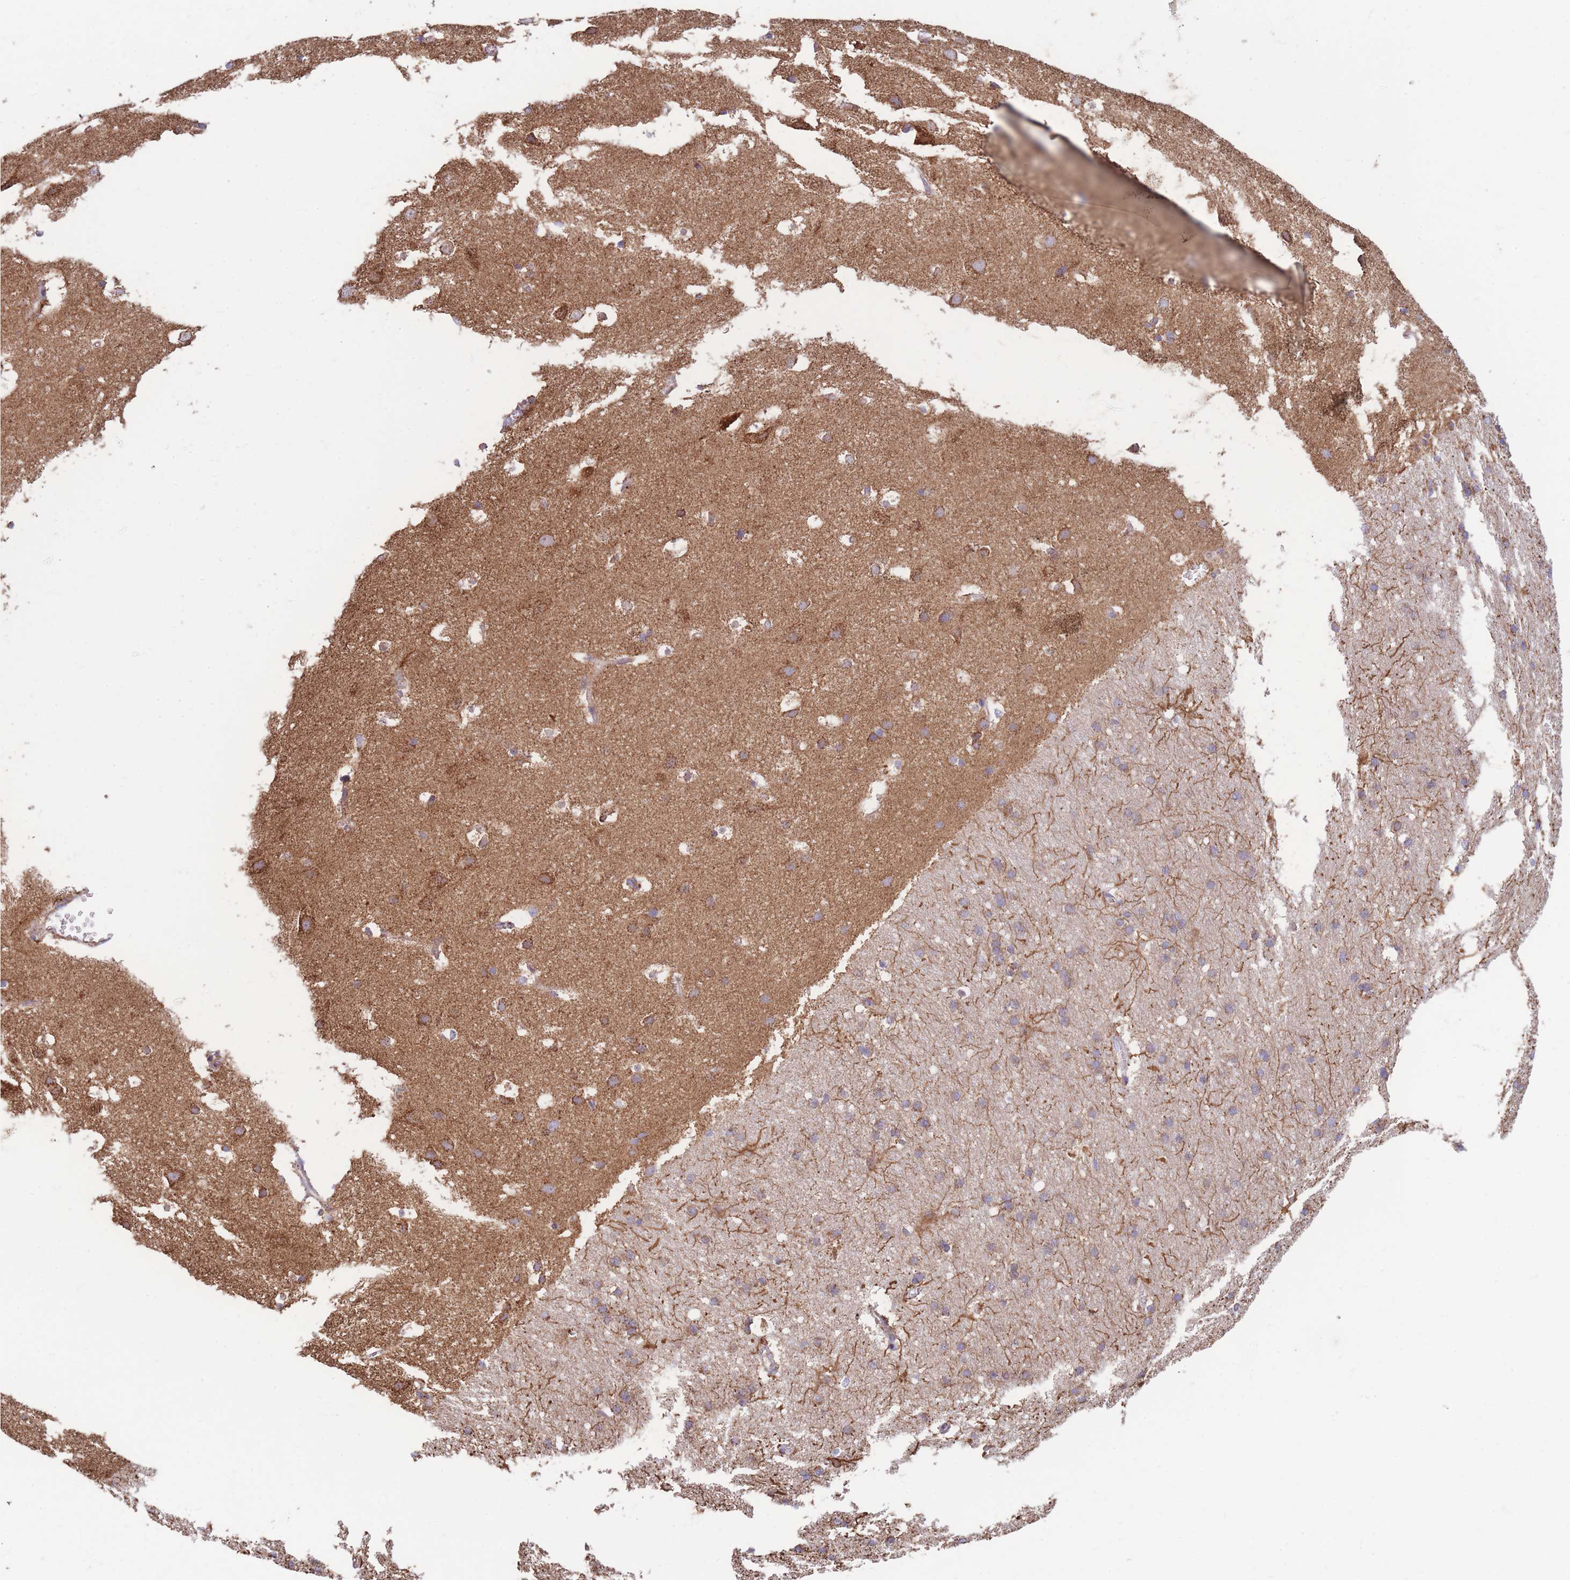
{"staining": {"intensity": "moderate", "quantity": "25%-75%", "location": "cytoplasmic/membranous"}, "tissue": "cerebral cortex", "cell_type": "Endothelial cells", "image_type": "normal", "snomed": [{"axis": "morphology", "description": "Normal tissue, NOS"}, {"axis": "topography", "description": "Cerebral cortex"}], "caption": "The photomicrograph exhibits staining of unremarkable cerebral cortex, revealing moderate cytoplasmic/membranous protein staining (brown color) within endothelial cells. The staining was performed using DAB to visualize the protein expression in brown, while the nuclei were stained in blue with hematoxylin (Magnification: 20x).", "gene": "FKBP8", "patient": {"sex": "male", "age": 54}}